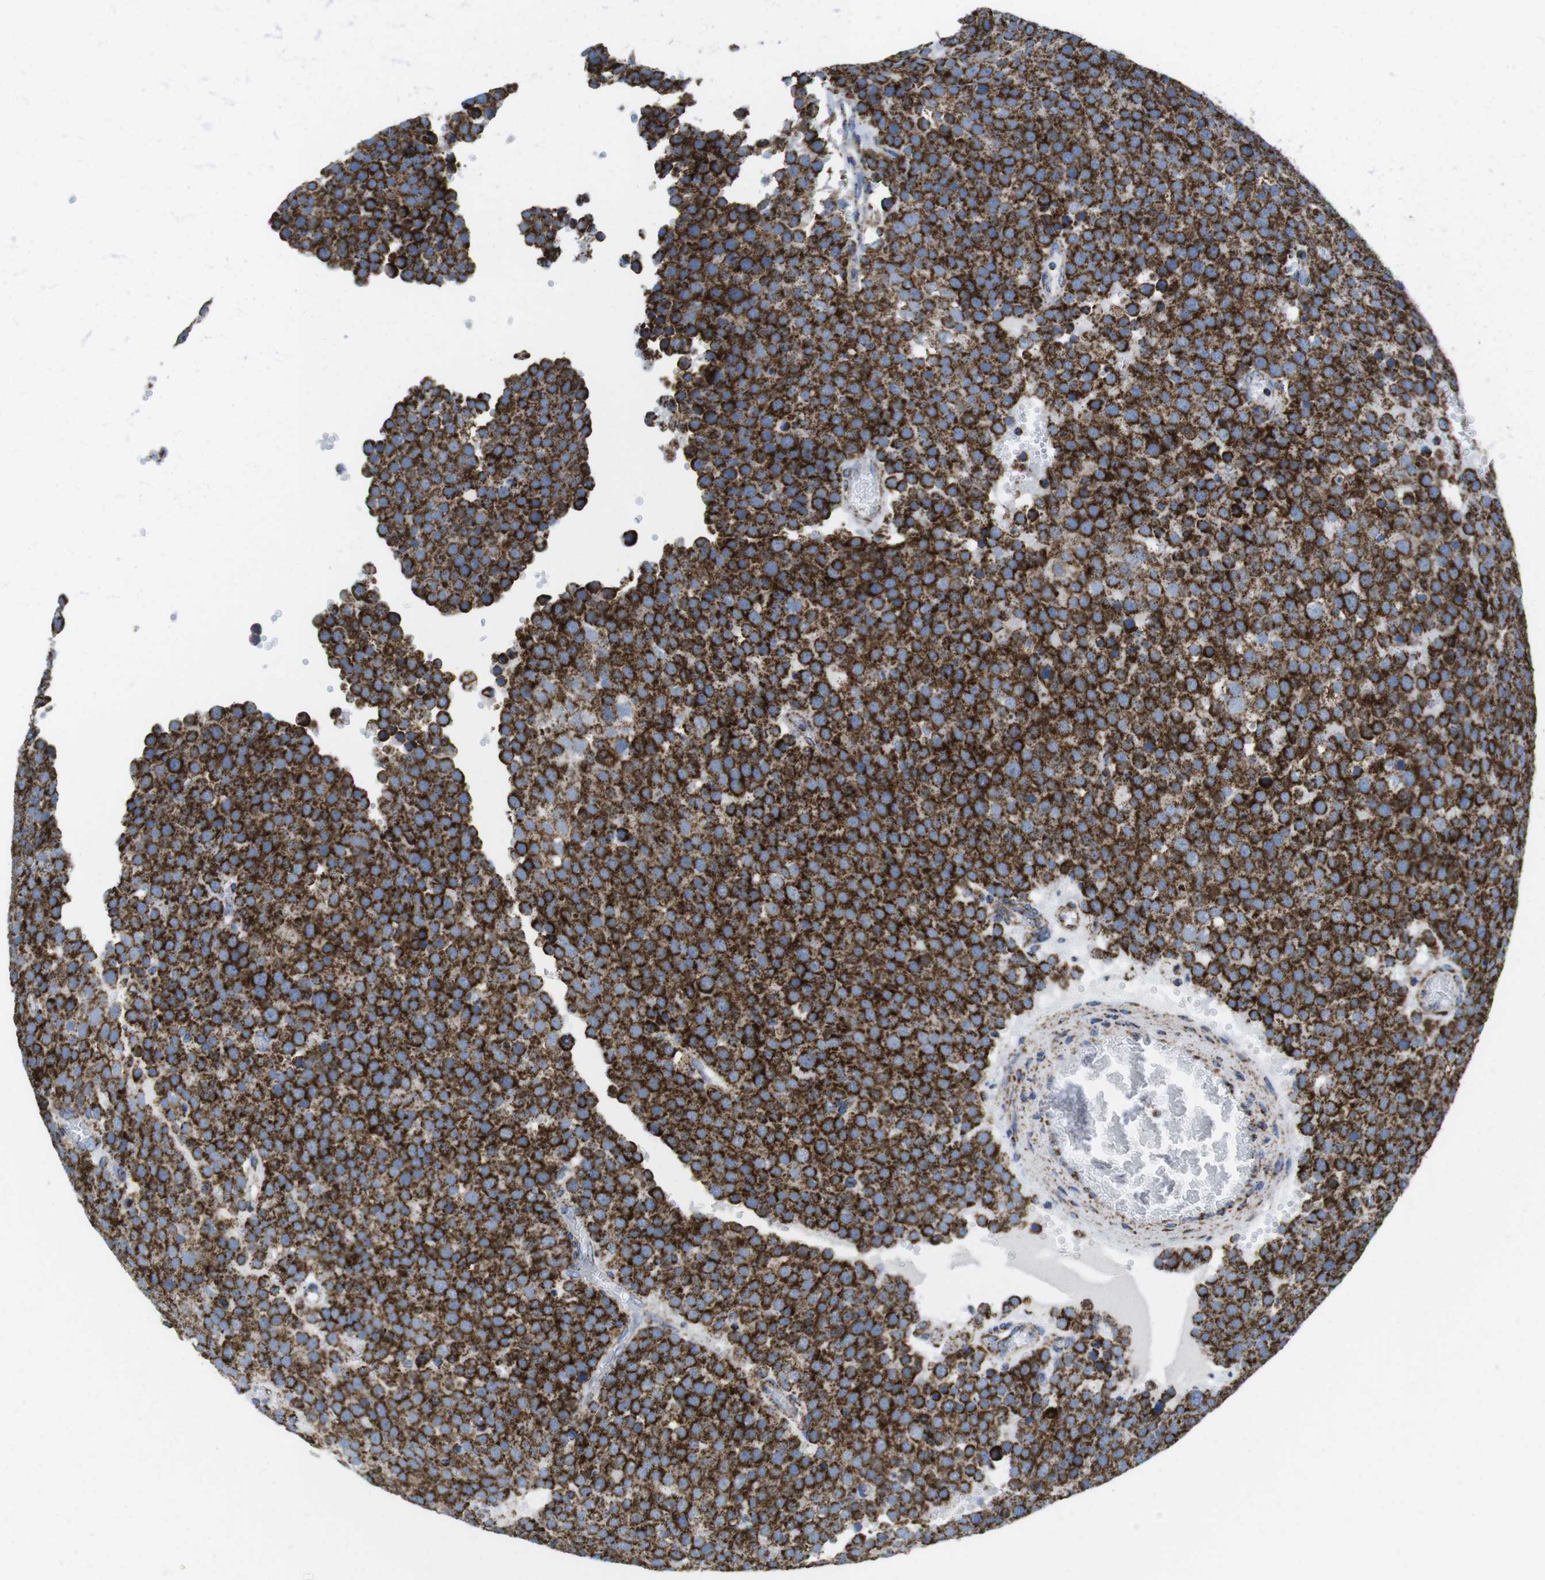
{"staining": {"intensity": "strong", "quantity": ">75%", "location": "cytoplasmic/membranous"}, "tissue": "testis cancer", "cell_type": "Tumor cells", "image_type": "cancer", "snomed": [{"axis": "morphology", "description": "Normal tissue, NOS"}, {"axis": "morphology", "description": "Seminoma, NOS"}, {"axis": "topography", "description": "Testis"}], "caption": "High-power microscopy captured an IHC photomicrograph of testis cancer, revealing strong cytoplasmic/membranous staining in about >75% of tumor cells. (IHC, brightfield microscopy, high magnification).", "gene": "ATP5PO", "patient": {"sex": "male", "age": 71}}